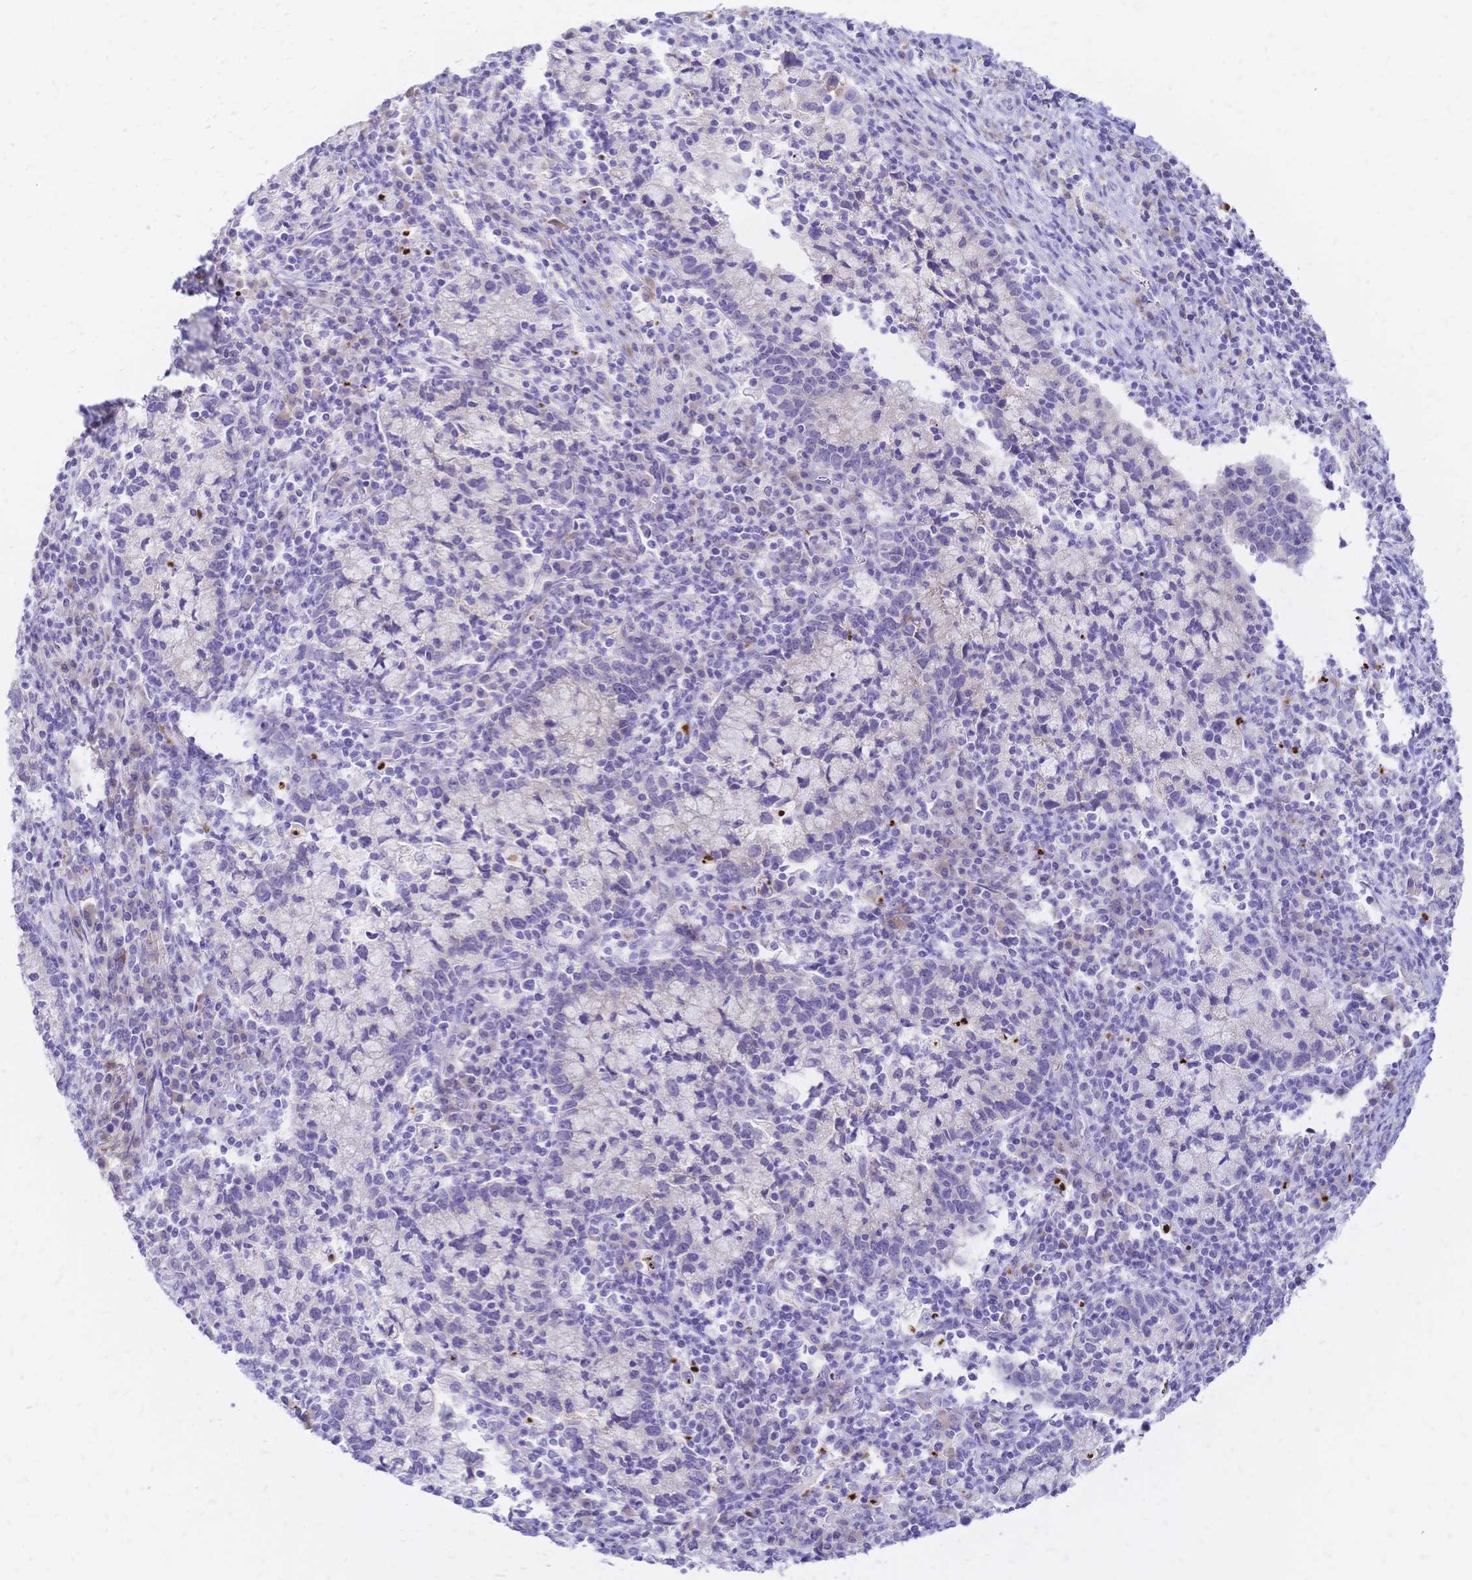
{"staining": {"intensity": "negative", "quantity": "none", "location": "none"}, "tissue": "cervical cancer", "cell_type": "Tumor cells", "image_type": "cancer", "snomed": [{"axis": "morphology", "description": "Normal tissue, NOS"}, {"axis": "morphology", "description": "Adenocarcinoma, NOS"}, {"axis": "topography", "description": "Cervix"}], "caption": "The immunohistochemistry histopathology image has no significant positivity in tumor cells of cervical cancer (adenocarcinoma) tissue.", "gene": "GRB7", "patient": {"sex": "female", "age": 44}}